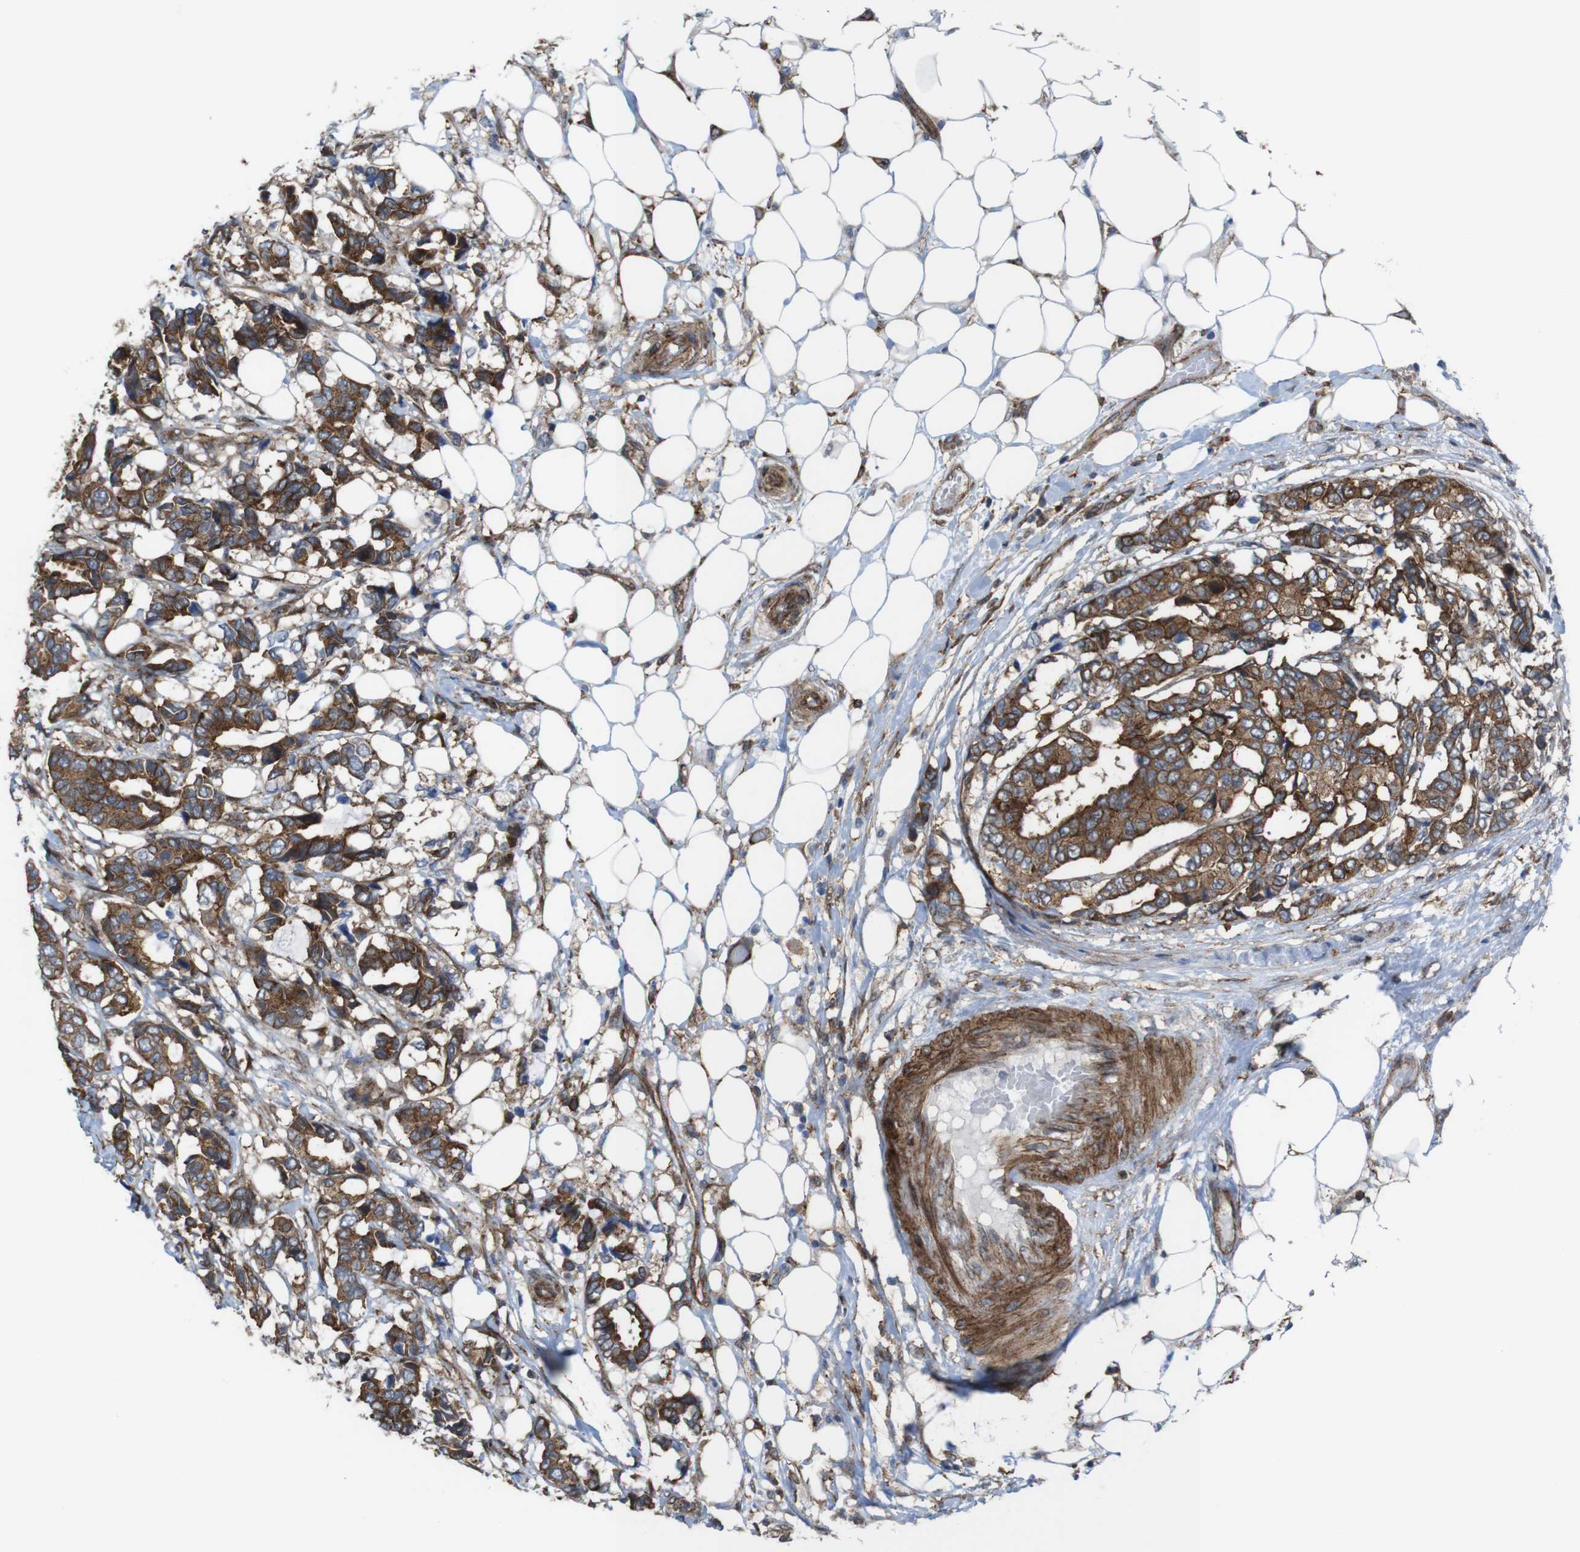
{"staining": {"intensity": "strong", "quantity": ">75%", "location": "cytoplasmic/membranous"}, "tissue": "breast cancer", "cell_type": "Tumor cells", "image_type": "cancer", "snomed": [{"axis": "morphology", "description": "Duct carcinoma"}, {"axis": "topography", "description": "Breast"}], "caption": "Protein staining by immunohistochemistry (IHC) exhibits strong cytoplasmic/membranous positivity in approximately >75% of tumor cells in breast invasive ductal carcinoma.", "gene": "PTGER4", "patient": {"sex": "female", "age": 87}}